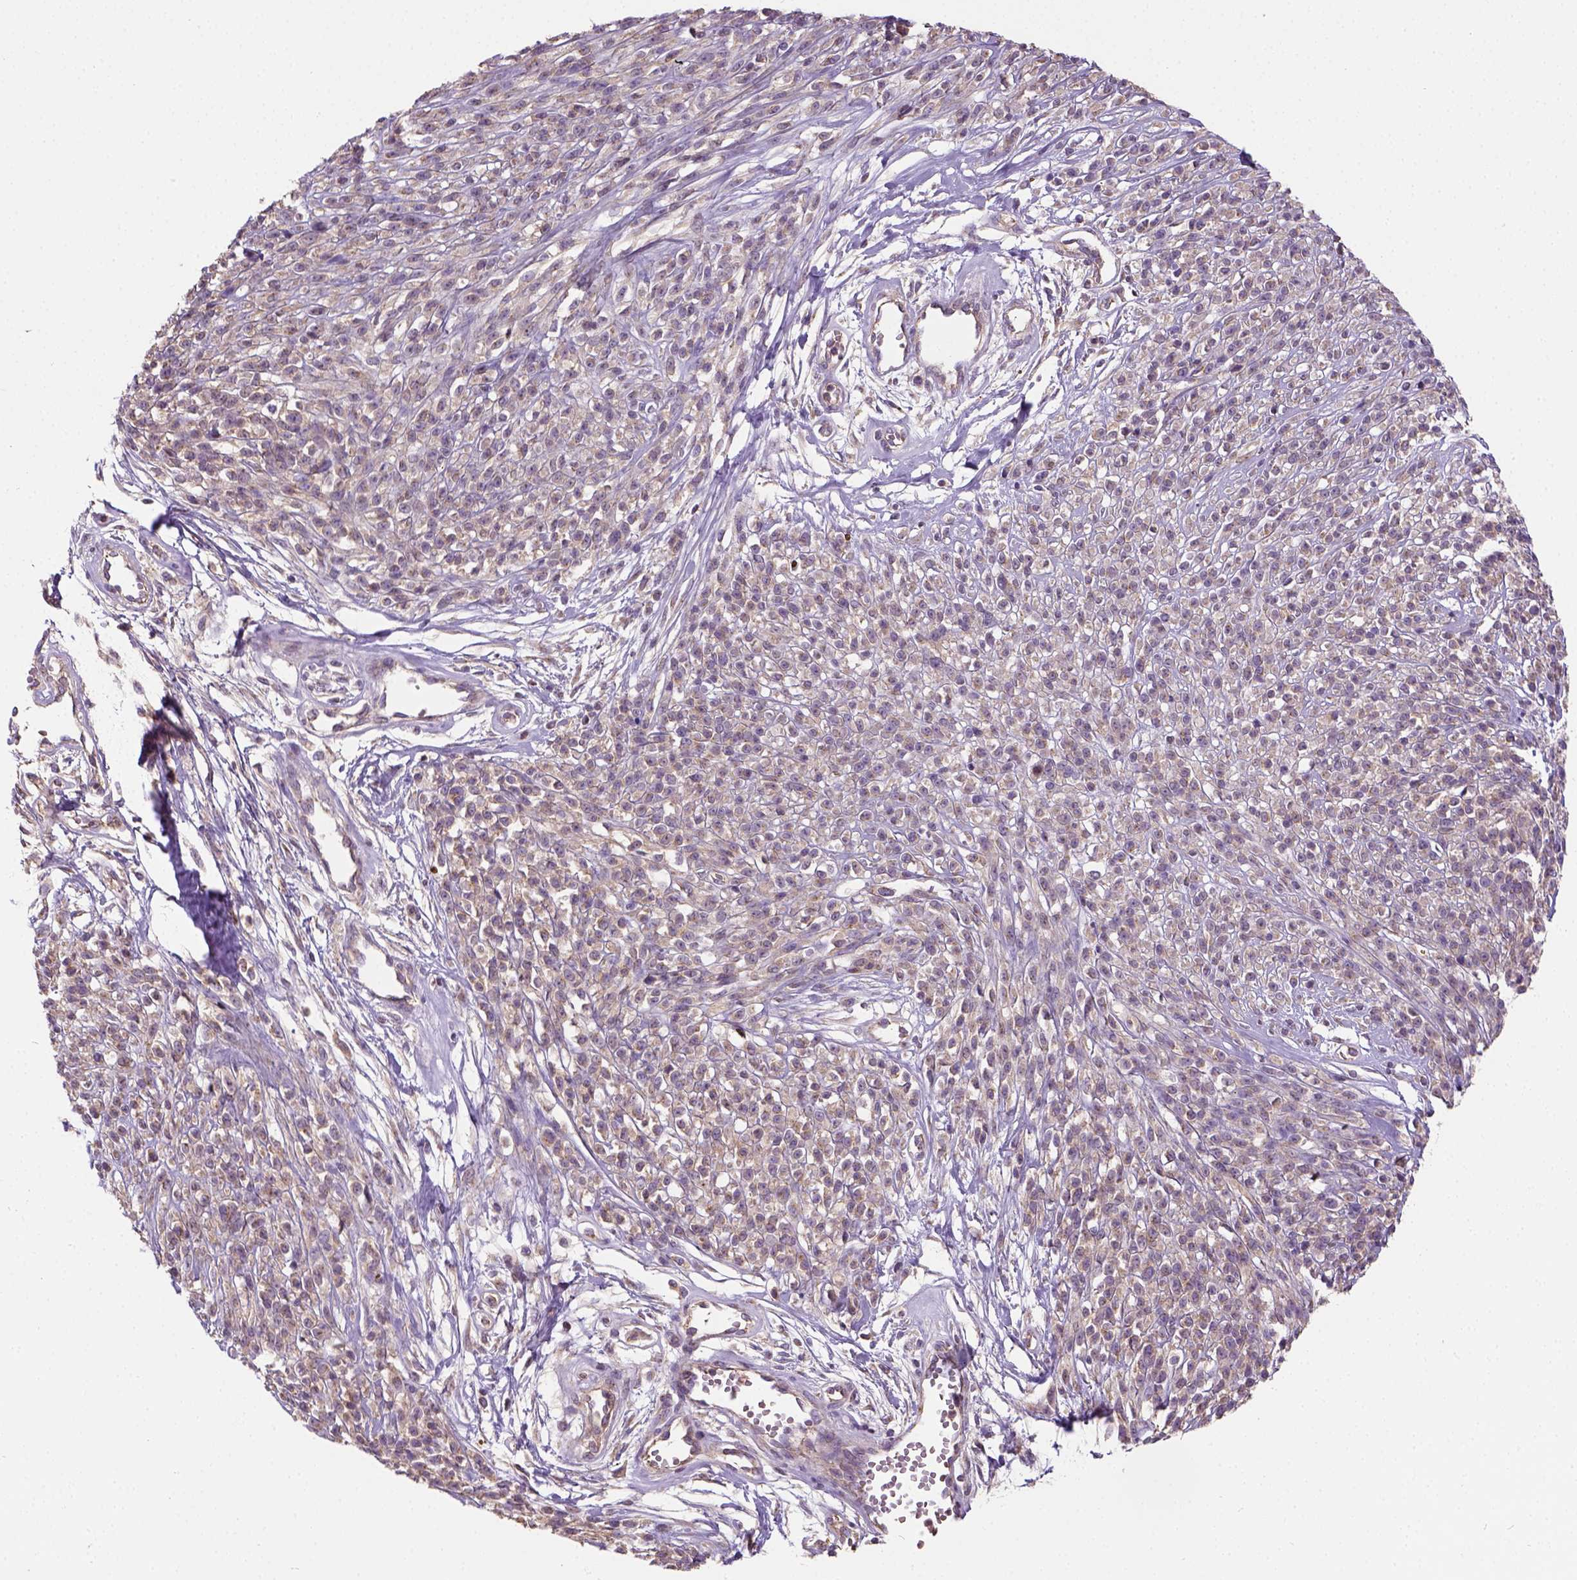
{"staining": {"intensity": "weak", "quantity": ">75%", "location": "cytoplasmic/membranous,nuclear"}, "tissue": "melanoma", "cell_type": "Tumor cells", "image_type": "cancer", "snomed": [{"axis": "morphology", "description": "Malignant melanoma, NOS"}, {"axis": "topography", "description": "Skin"}, {"axis": "topography", "description": "Skin of trunk"}], "caption": "IHC (DAB) staining of human melanoma displays weak cytoplasmic/membranous and nuclear protein positivity in about >75% of tumor cells. The staining was performed using DAB to visualize the protein expression in brown, while the nuclei were stained in blue with hematoxylin (Magnification: 20x).", "gene": "CRACR2A", "patient": {"sex": "male", "age": 74}}